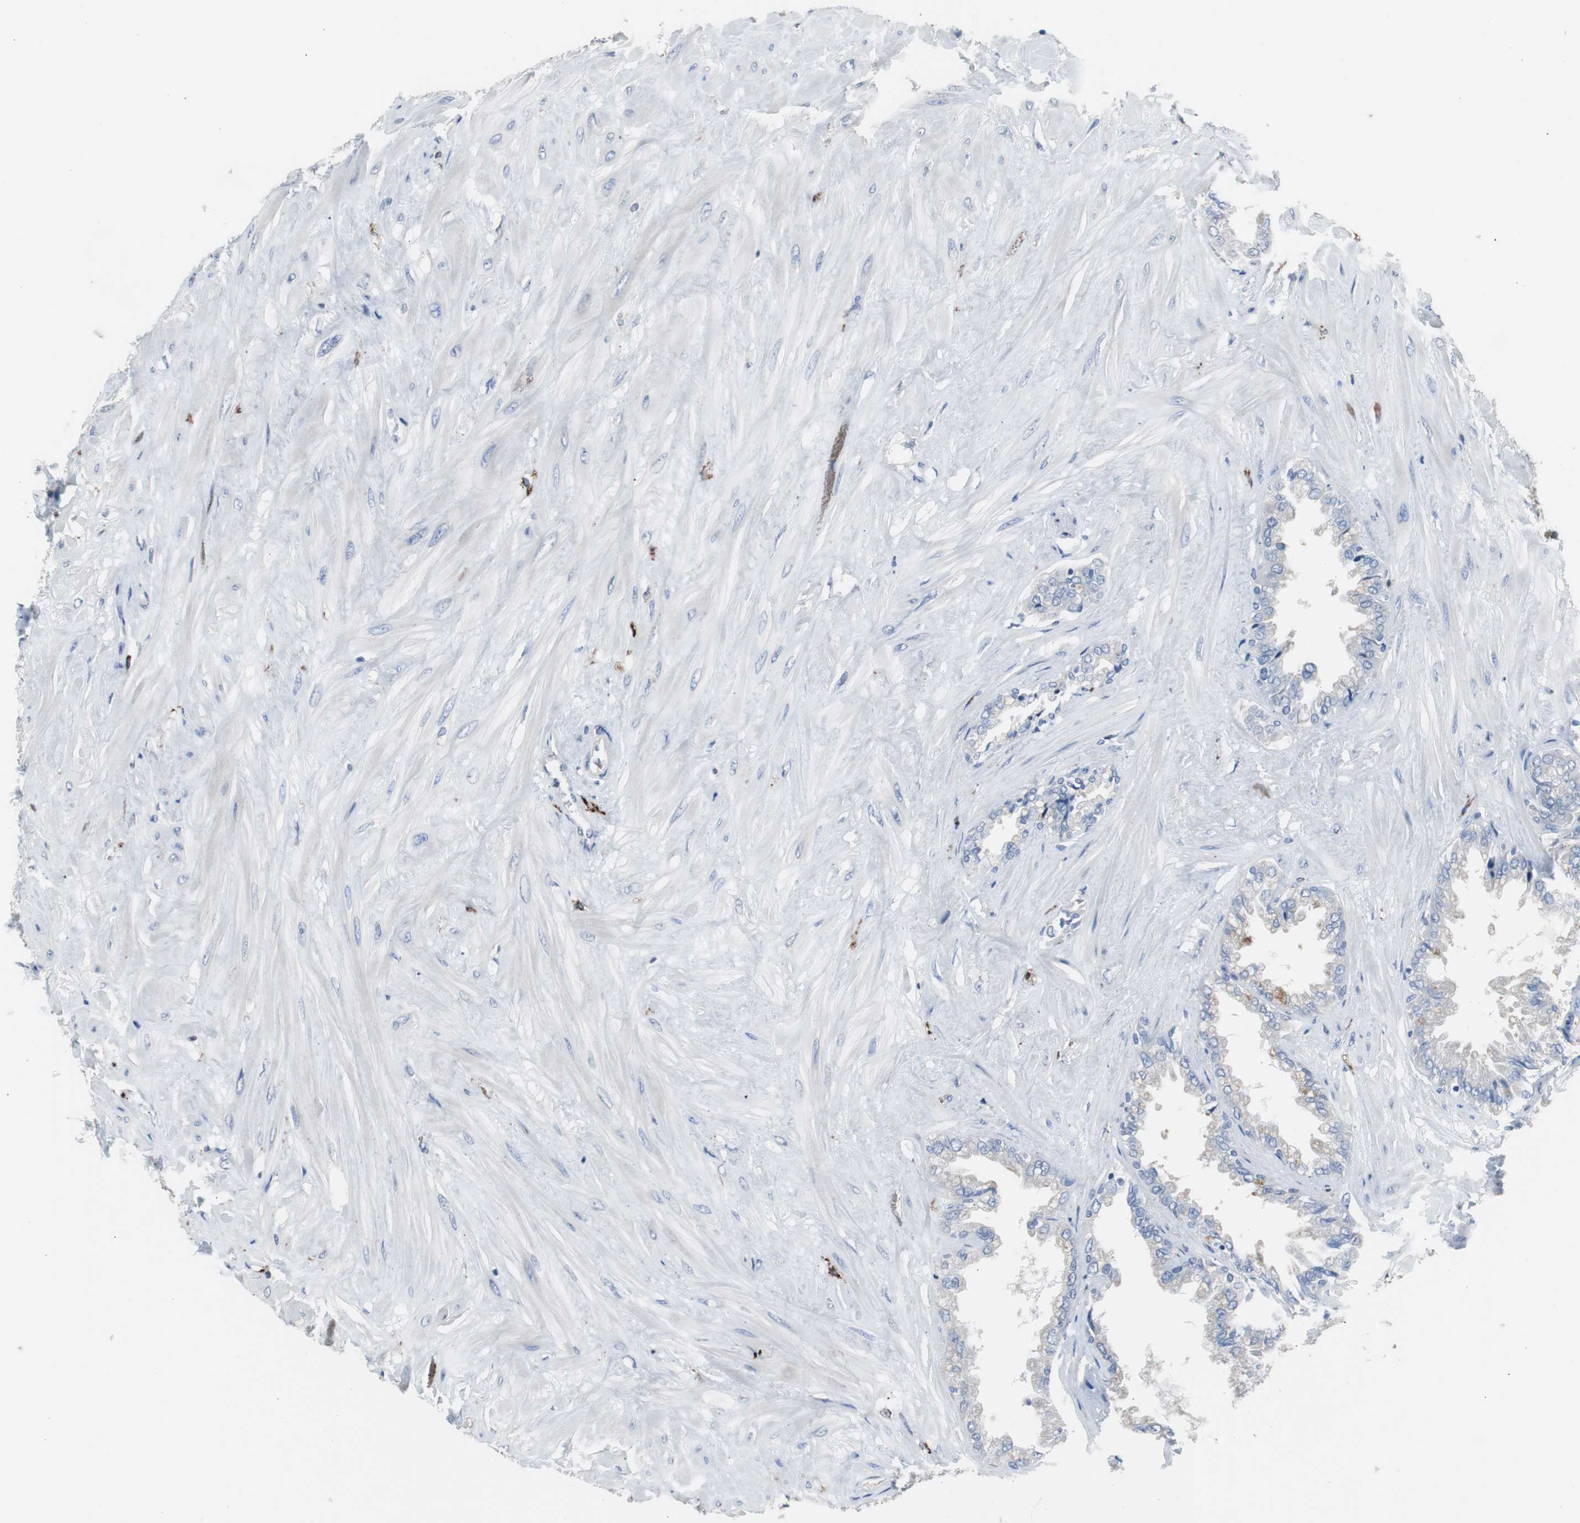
{"staining": {"intensity": "negative", "quantity": "none", "location": "none"}, "tissue": "seminal vesicle", "cell_type": "Glandular cells", "image_type": "normal", "snomed": [{"axis": "morphology", "description": "Normal tissue, NOS"}, {"axis": "topography", "description": "Seminal veicle"}], "caption": "Glandular cells show no significant staining in benign seminal vesicle.", "gene": "FCGR2B", "patient": {"sex": "male", "age": 46}}